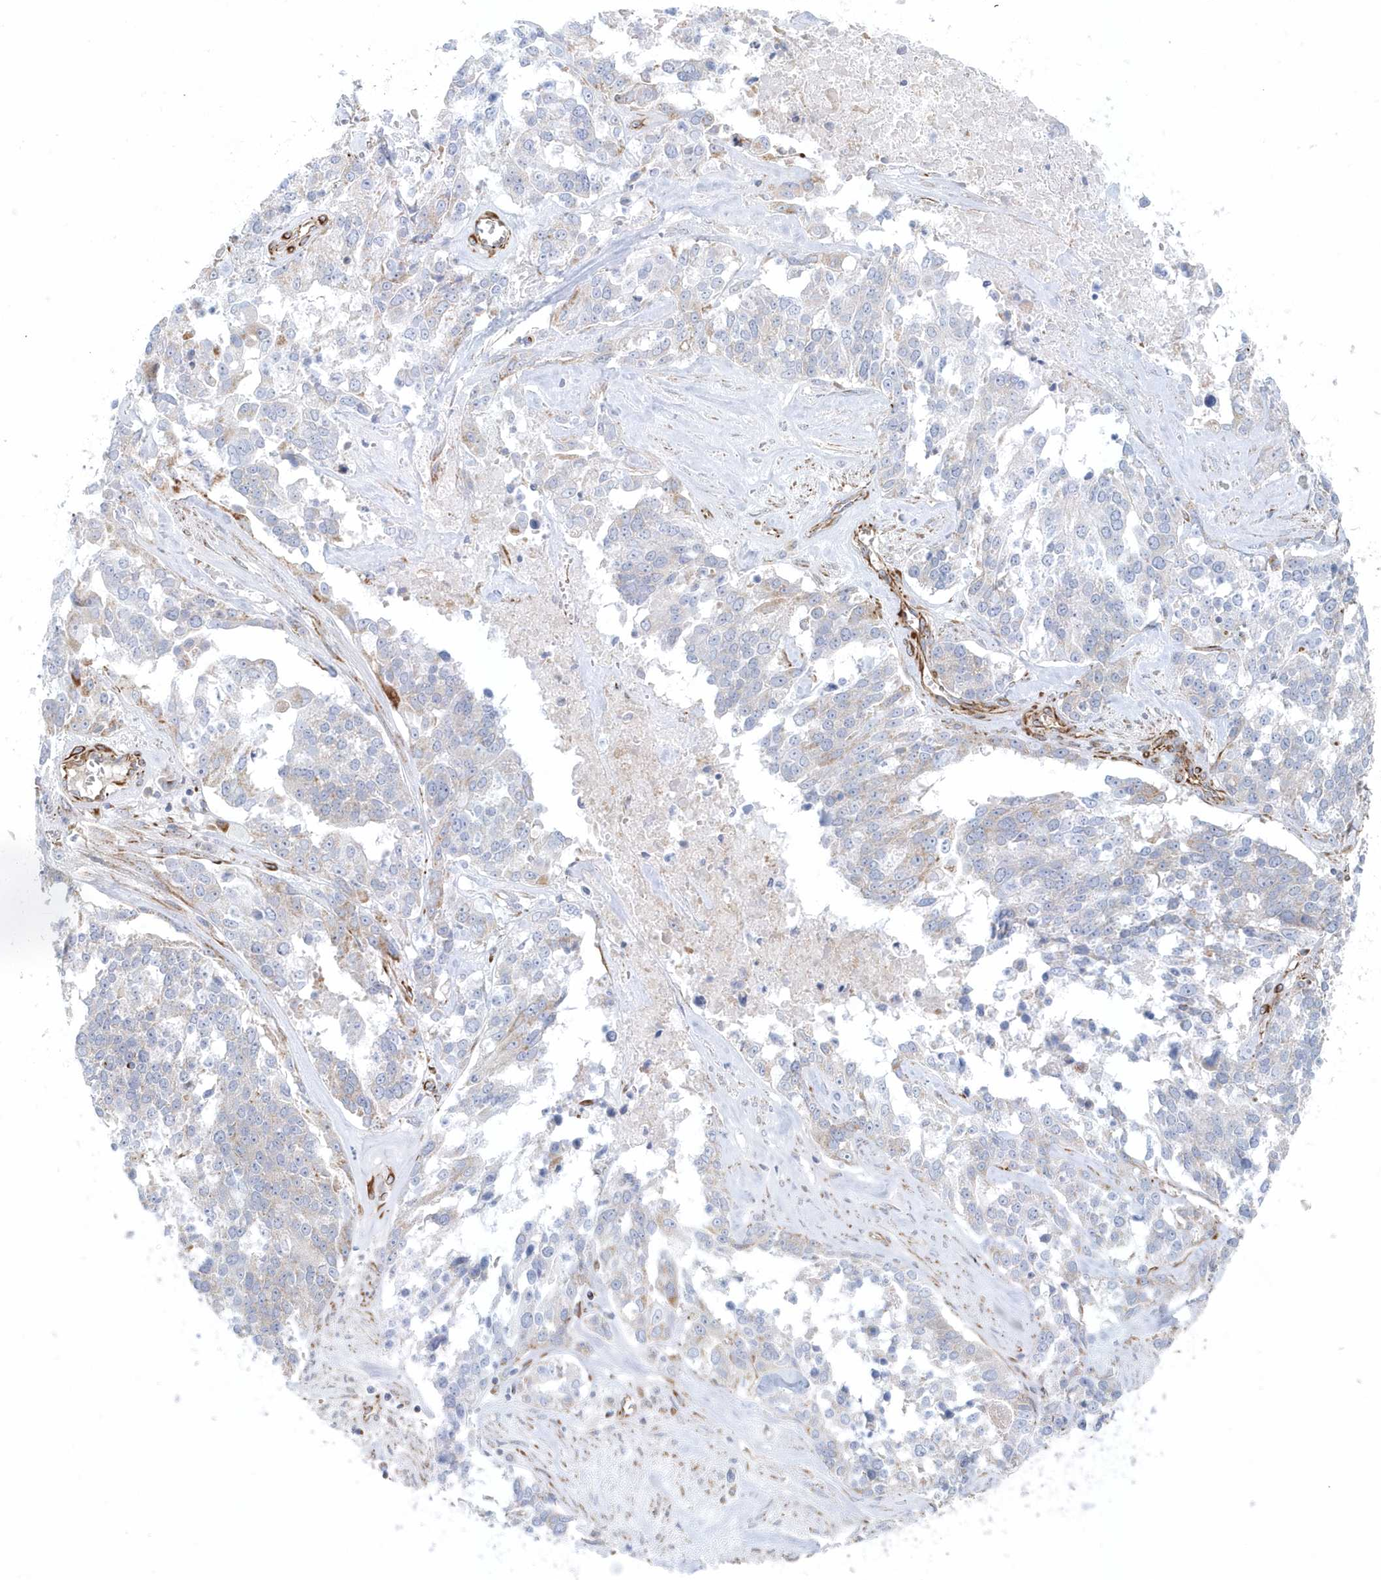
{"staining": {"intensity": "weak", "quantity": "<25%", "location": "cytoplasmic/membranous"}, "tissue": "ovarian cancer", "cell_type": "Tumor cells", "image_type": "cancer", "snomed": [{"axis": "morphology", "description": "Cystadenocarcinoma, serous, NOS"}, {"axis": "topography", "description": "Ovary"}], "caption": "The photomicrograph reveals no staining of tumor cells in ovarian serous cystadenocarcinoma. (DAB IHC, high magnification).", "gene": "GPR152", "patient": {"sex": "female", "age": 44}}